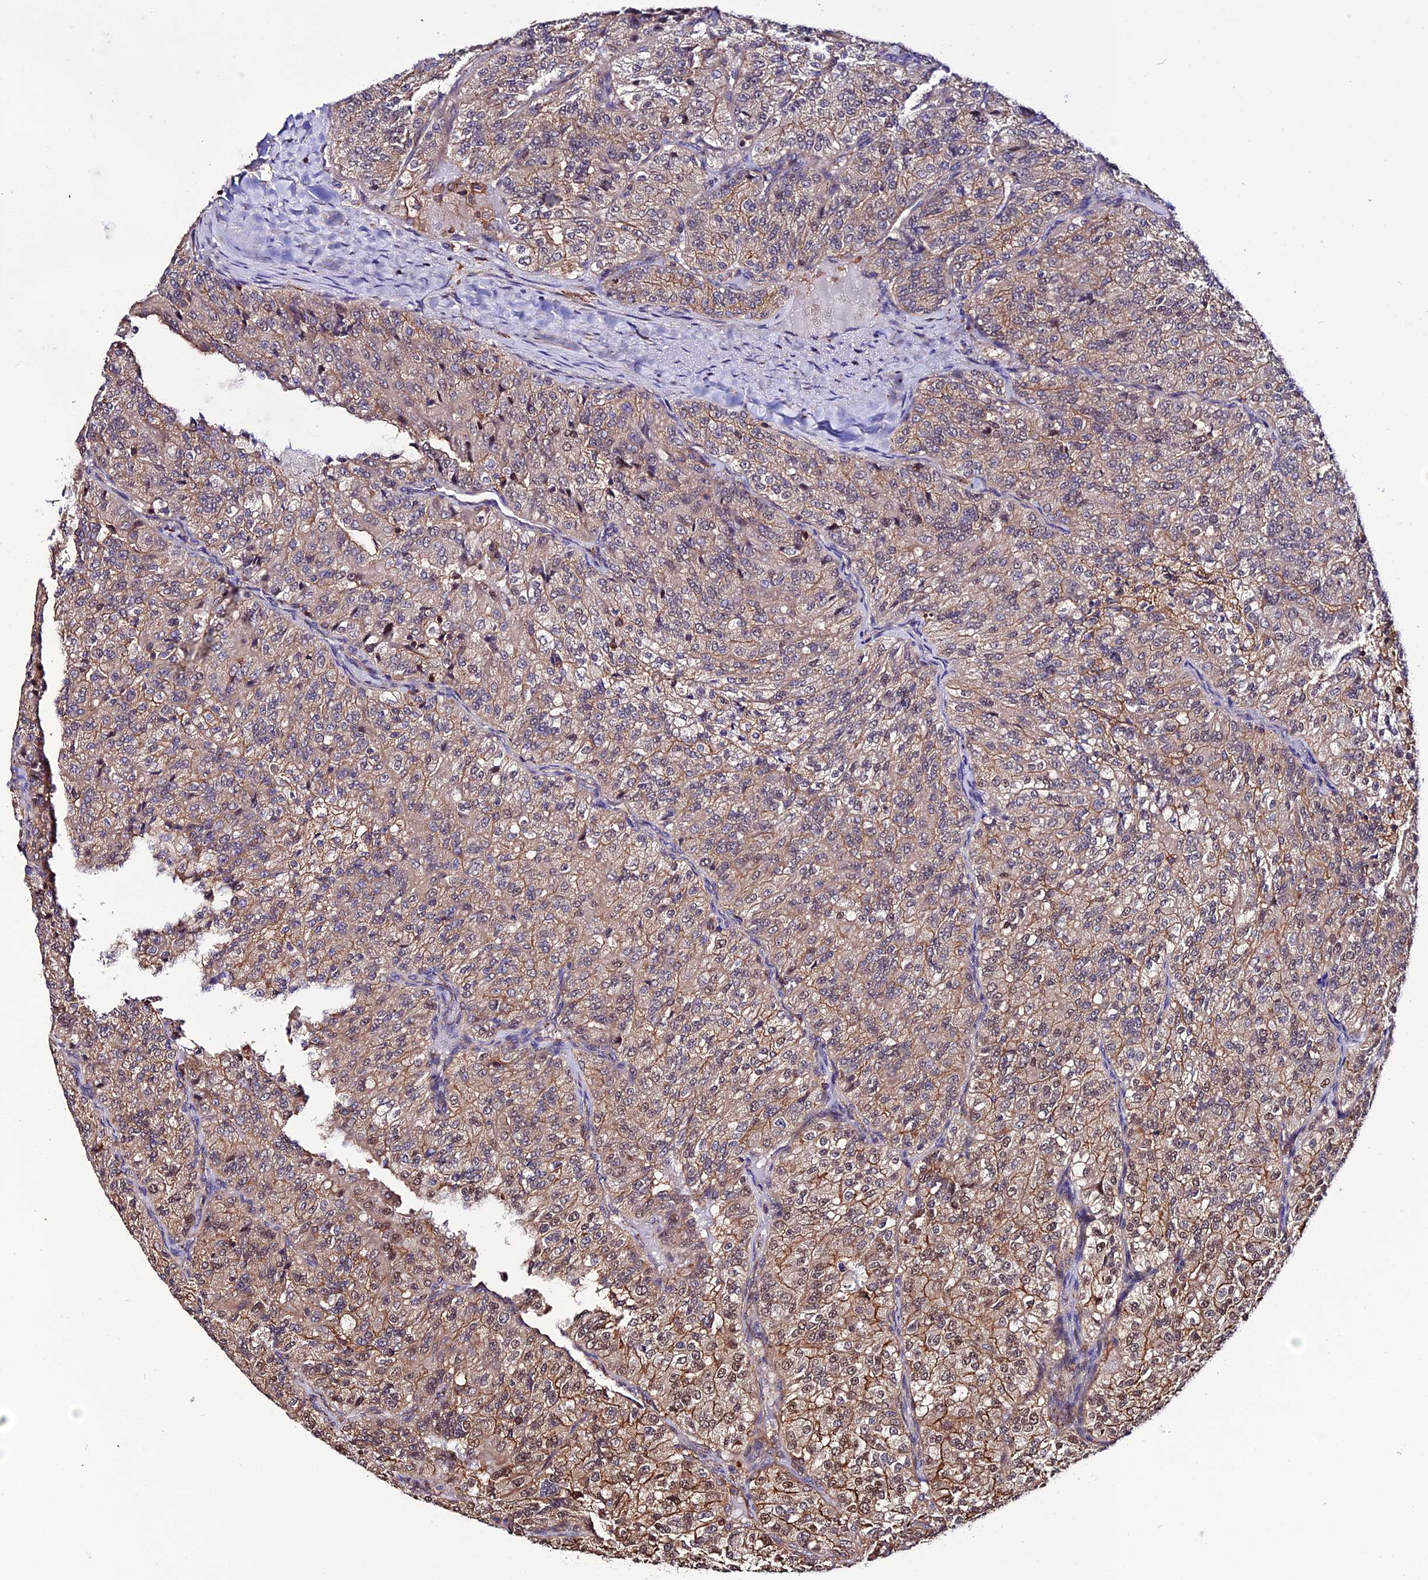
{"staining": {"intensity": "moderate", "quantity": ">75%", "location": "cytoplasmic/membranous"}, "tissue": "renal cancer", "cell_type": "Tumor cells", "image_type": "cancer", "snomed": [{"axis": "morphology", "description": "Adenocarcinoma, NOS"}, {"axis": "topography", "description": "Kidney"}], "caption": "Protein staining reveals moderate cytoplasmic/membranous positivity in approximately >75% of tumor cells in adenocarcinoma (renal). (IHC, brightfield microscopy, high magnification).", "gene": "USP17L15", "patient": {"sex": "female", "age": 63}}